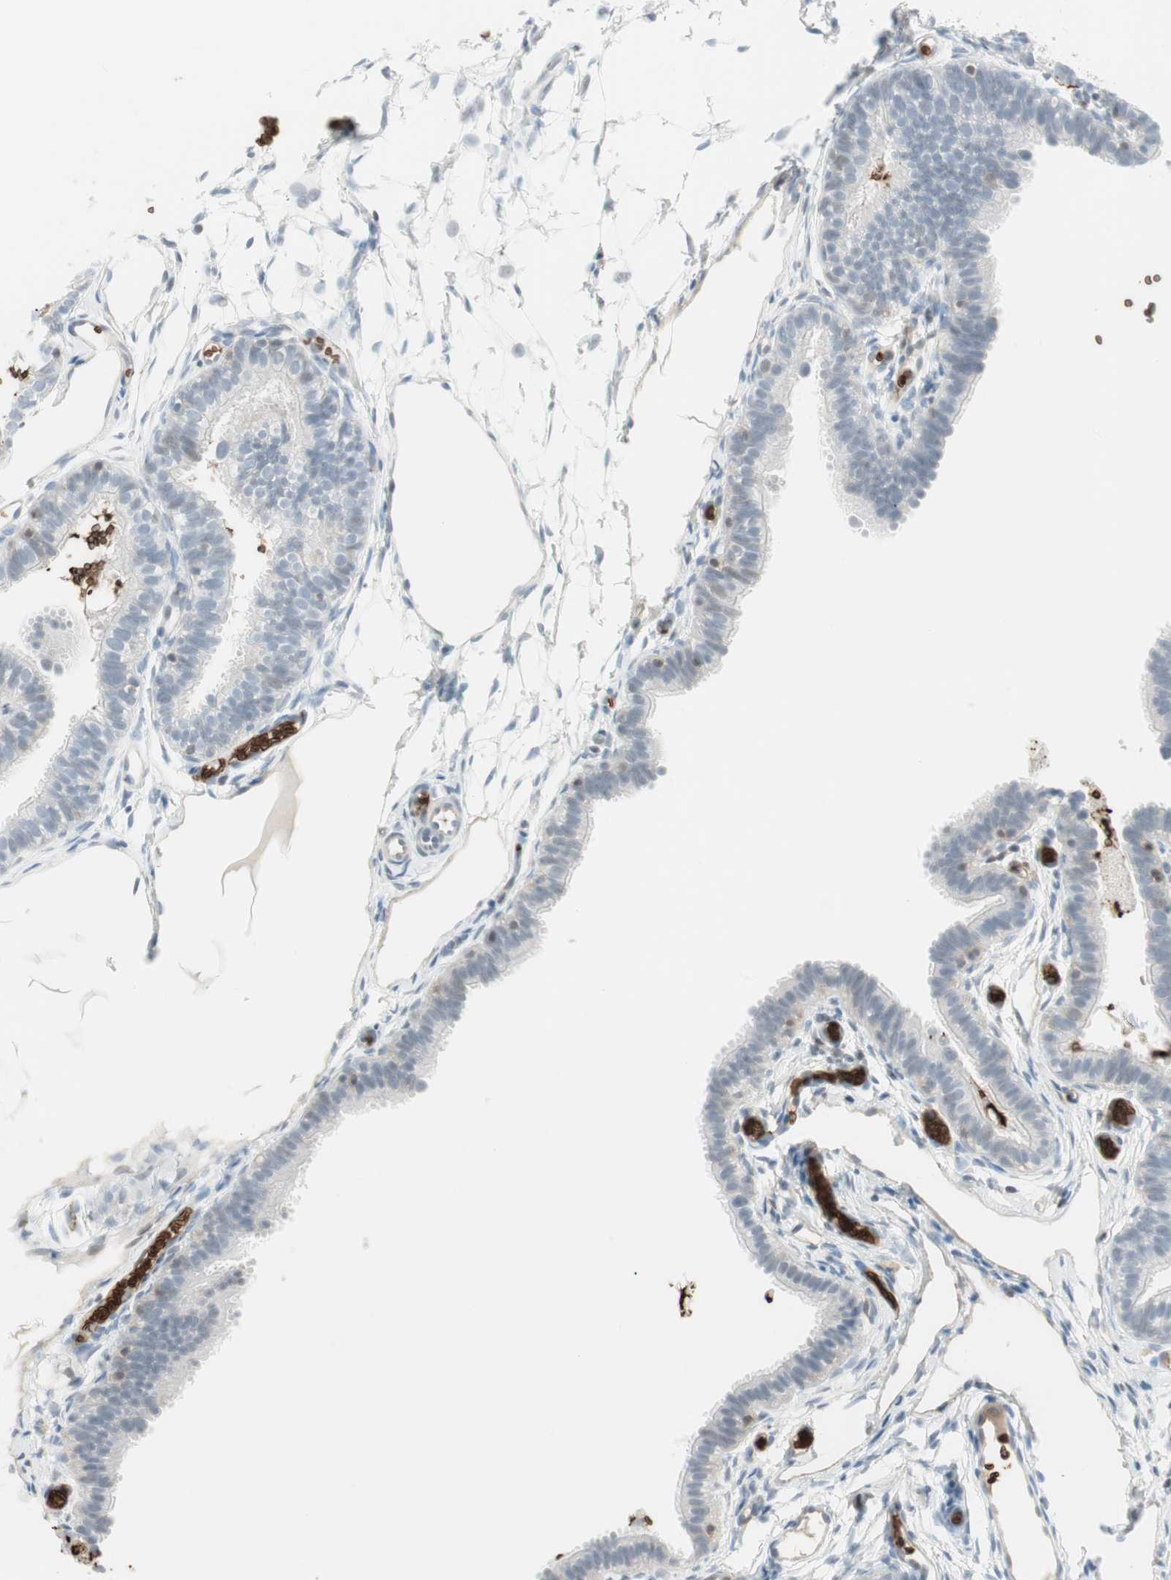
{"staining": {"intensity": "negative", "quantity": "none", "location": "none"}, "tissue": "fallopian tube", "cell_type": "Glandular cells", "image_type": "normal", "snomed": [{"axis": "morphology", "description": "Normal tissue, NOS"}, {"axis": "topography", "description": "Fallopian tube"}, {"axis": "topography", "description": "Placenta"}], "caption": "Immunohistochemistry photomicrograph of unremarkable fallopian tube stained for a protein (brown), which reveals no staining in glandular cells. (DAB (3,3'-diaminobenzidine) immunohistochemistry (IHC) with hematoxylin counter stain).", "gene": "MAP4K1", "patient": {"sex": "female", "age": 34}}